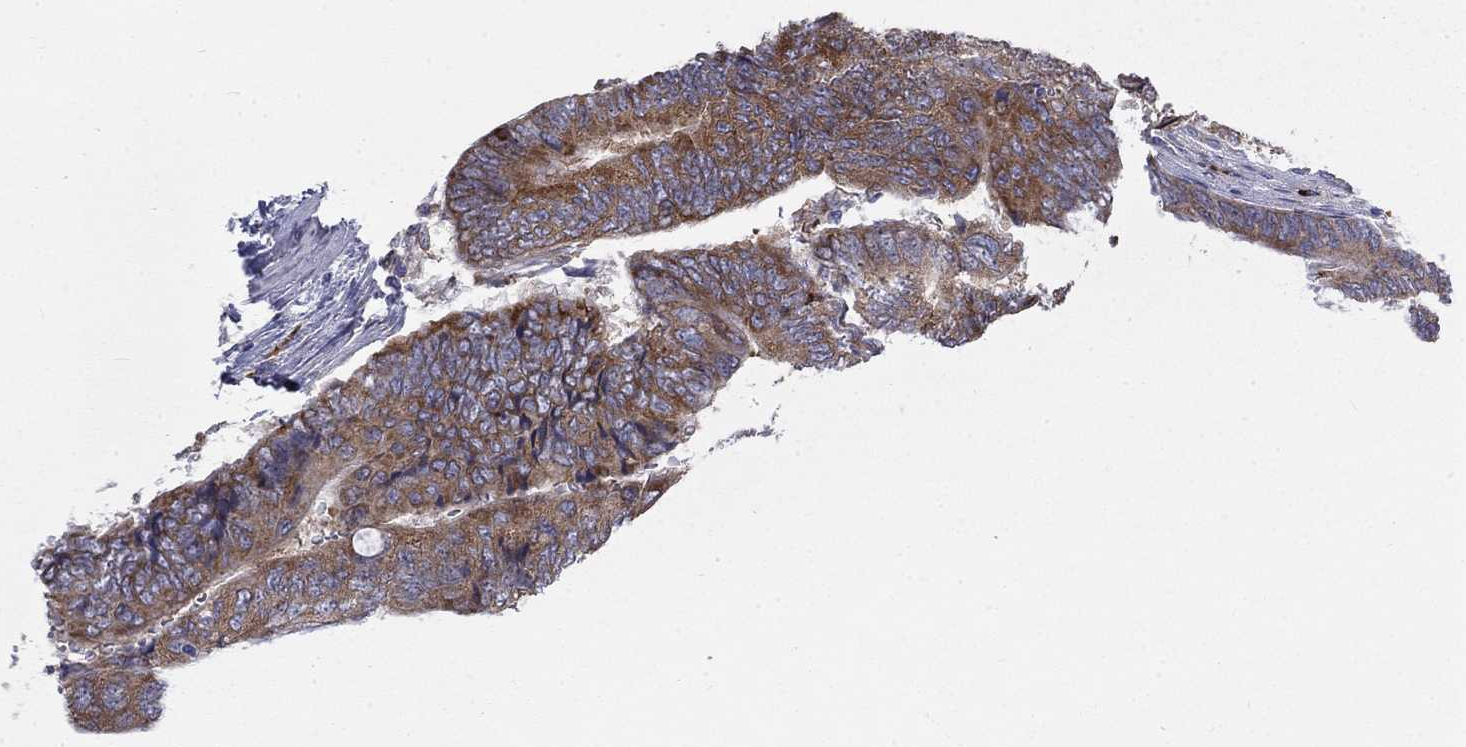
{"staining": {"intensity": "moderate", "quantity": "25%-75%", "location": "cytoplasmic/membranous"}, "tissue": "colorectal cancer", "cell_type": "Tumor cells", "image_type": "cancer", "snomed": [{"axis": "morphology", "description": "Normal tissue, NOS"}, {"axis": "morphology", "description": "Adenocarcinoma, NOS"}, {"axis": "topography", "description": "Rectum"}, {"axis": "topography", "description": "Peripheral nerve tissue"}], "caption": "This photomicrograph shows IHC staining of human colorectal adenocarcinoma, with medium moderate cytoplasmic/membranous staining in about 25%-75% of tumor cells.", "gene": "PABPC4", "patient": {"sex": "male", "age": 92}}